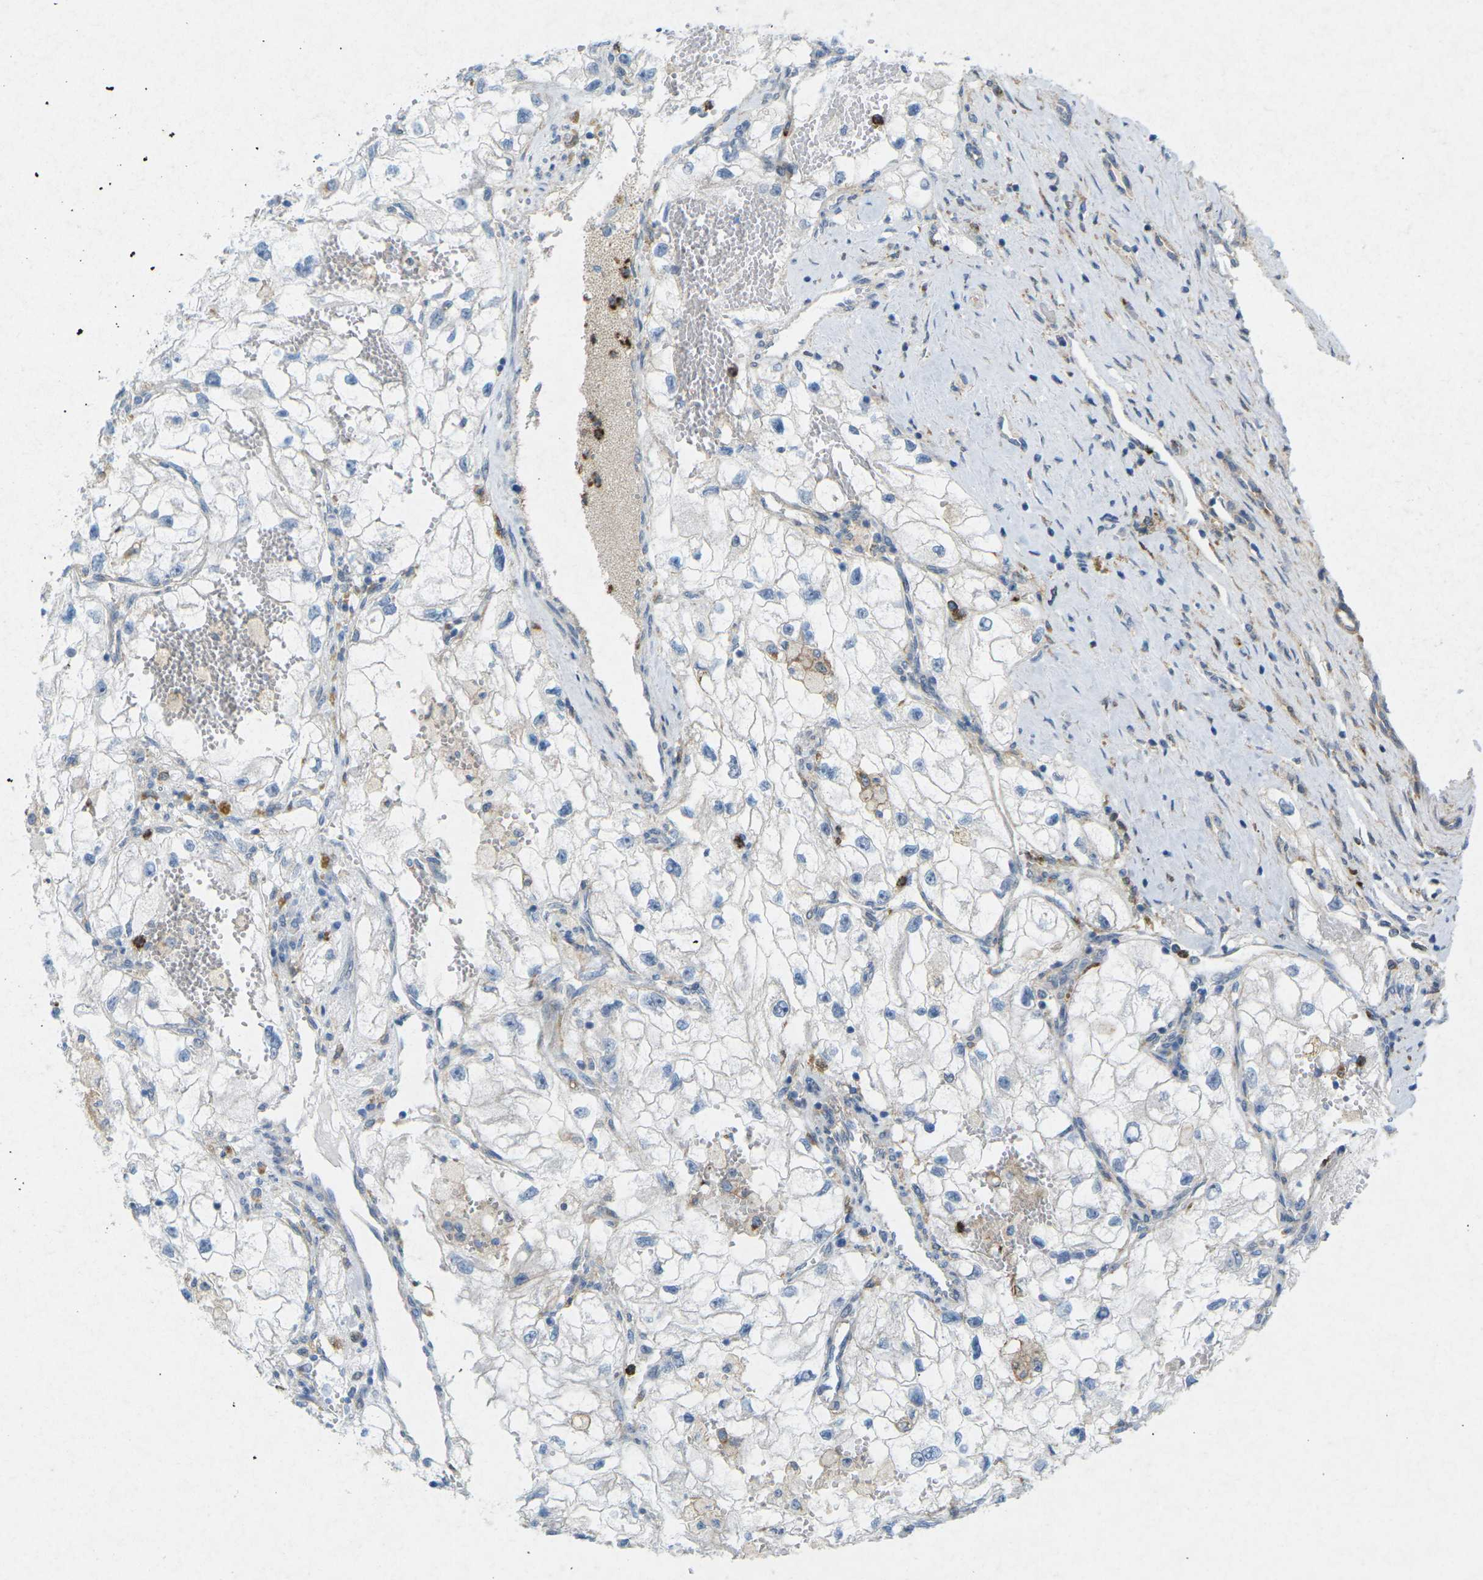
{"staining": {"intensity": "negative", "quantity": "none", "location": "none"}, "tissue": "renal cancer", "cell_type": "Tumor cells", "image_type": "cancer", "snomed": [{"axis": "morphology", "description": "Adenocarcinoma, NOS"}, {"axis": "topography", "description": "Kidney"}], "caption": "DAB (3,3'-diaminobenzidine) immunohistochemical staining of human renal cancer shows no significant positivity in tumor cells.", "gene": "STK11", "patient": {"sex": "female", "age": 70}}